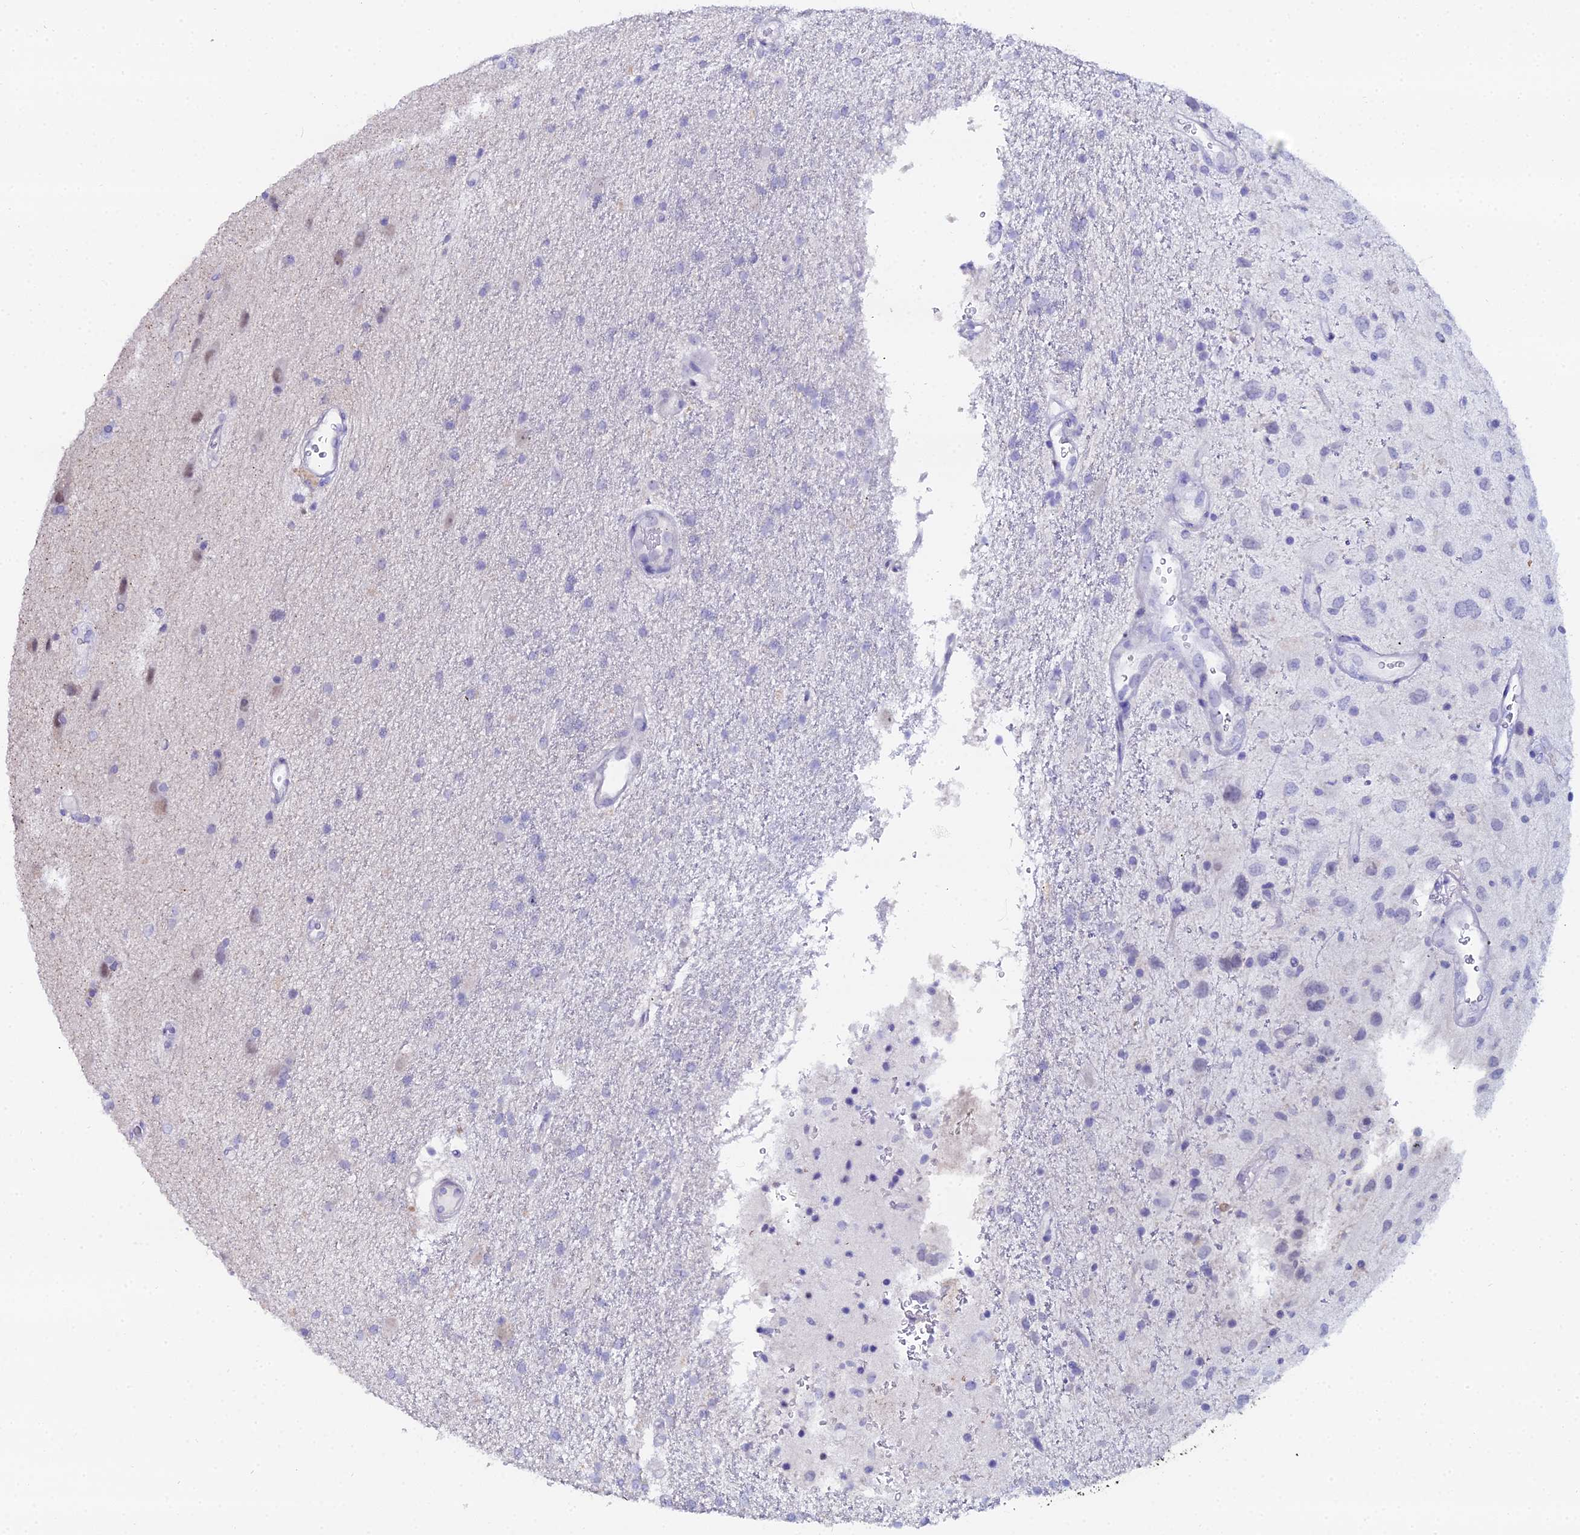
{"staining": {"intensity": "negative", "quantity": "none", "location": "none"}, "tissue": "glioma", "cell_type": "Tumor cells", "image_type": "cancer", "snomed": [{"axis": "morphology", "description": "Glioma, malignant, Low grade"}, {"axis": "topography", "description": "Brain"}], "caption": "Immunohistochemical staining of human glioma exhibits no significant staining in tumor cells. The staining is performed using DAB brown chromogen with nuclei counter-stained in using hematoxylin.", "gene": "DHX34", "patient": {"sex": "male", "age": 66}}